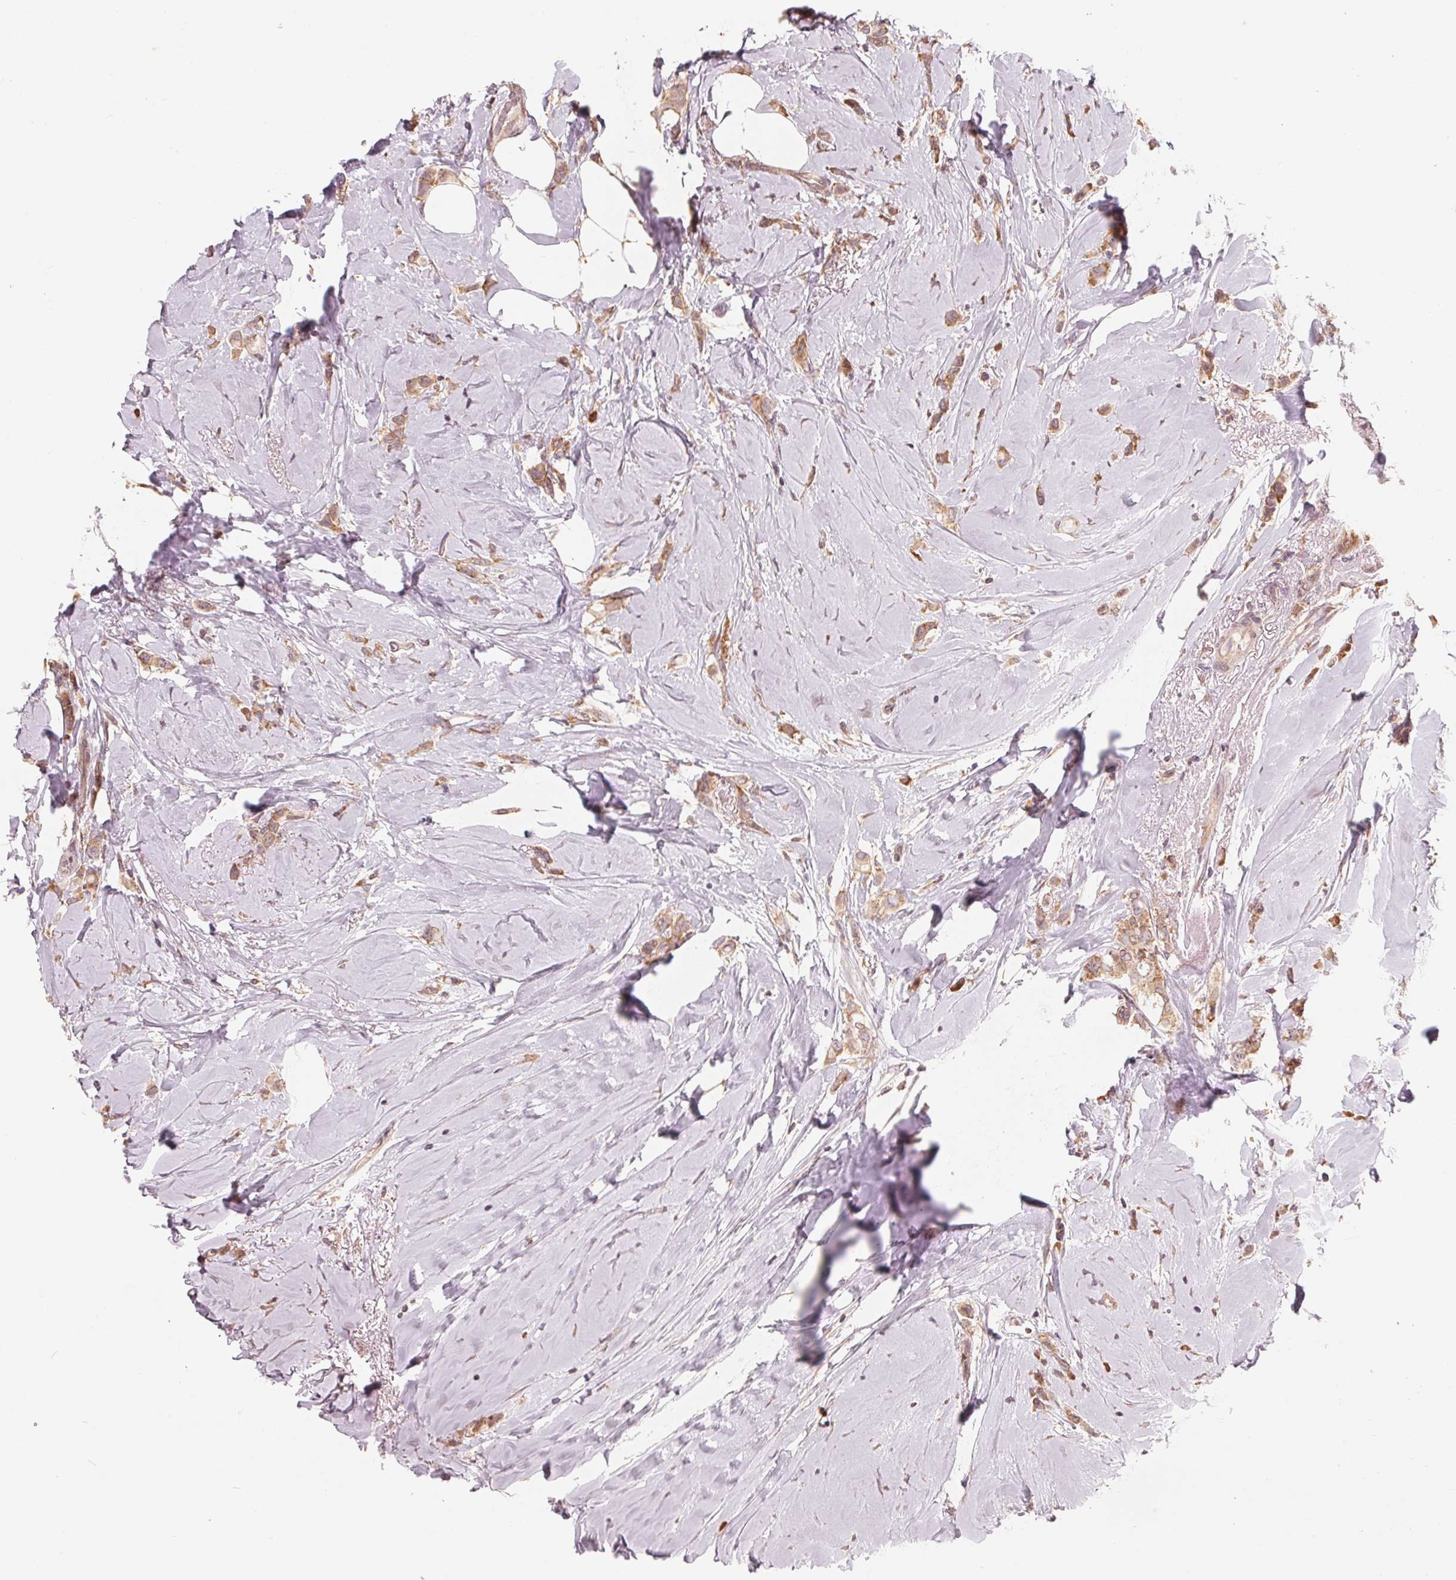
{"staining": {"intensity": "moderate", "quantity": ">75%", "location": "cytoplasmic/membranous"}, "tissue": "breast cancer", "cell_type": "Tumor cells", "image_type": "cancer", "snomed": [{"axis": "morphology", "description": "Lobular carcinoma"}, {"axis": "topography", "description": "Breast"}], "caption": "Breast cancer (lobular carcinoma) was stained to show a protein in brown. There is medium levels of moderate cytoplasmic/membranous expression in about >75% of tumor cells.", "gene": "GIGYF2", "patient": {"sex": "female", "age": 66}}